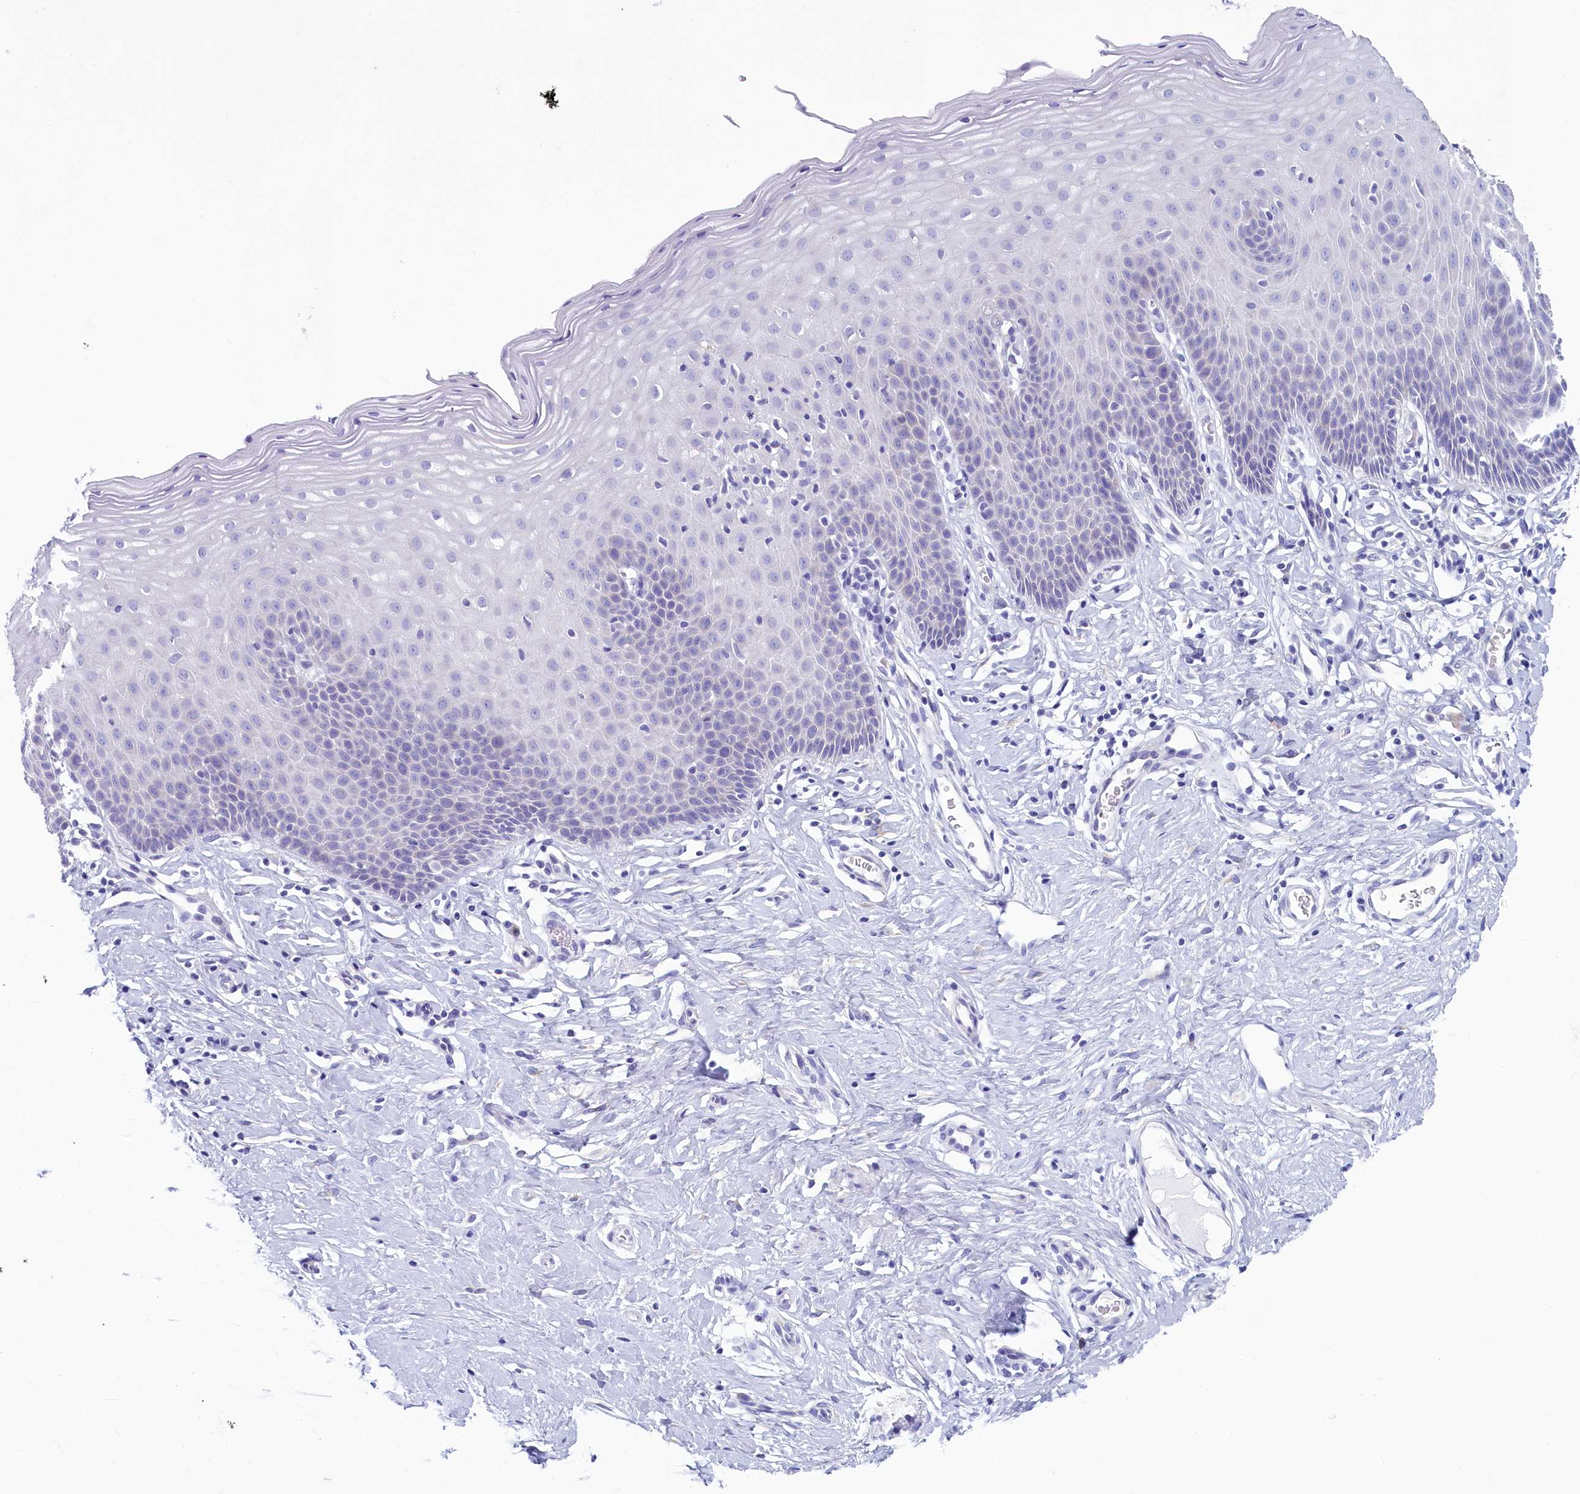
{"staining": {"intensity": "negative", "quantity": "none", "location": "none"}, "tissue": "cervix", "cell_type": "Squamous epithelial cells", "image_type": "normal", "snomed": [{"axis": "morphology", "description": "Normal tissue, NOS"}, {"axis": "topography", "description": "Cervix"}], "caption": "Immunohistochemical staining of normal cervix reveals no significant positivity in squamous epithelial cells. (DAB immunohistochemistry with hematoxylin counter stain).", "gene": "SKA3", "patient": {"sex": "female", "age": 36}}